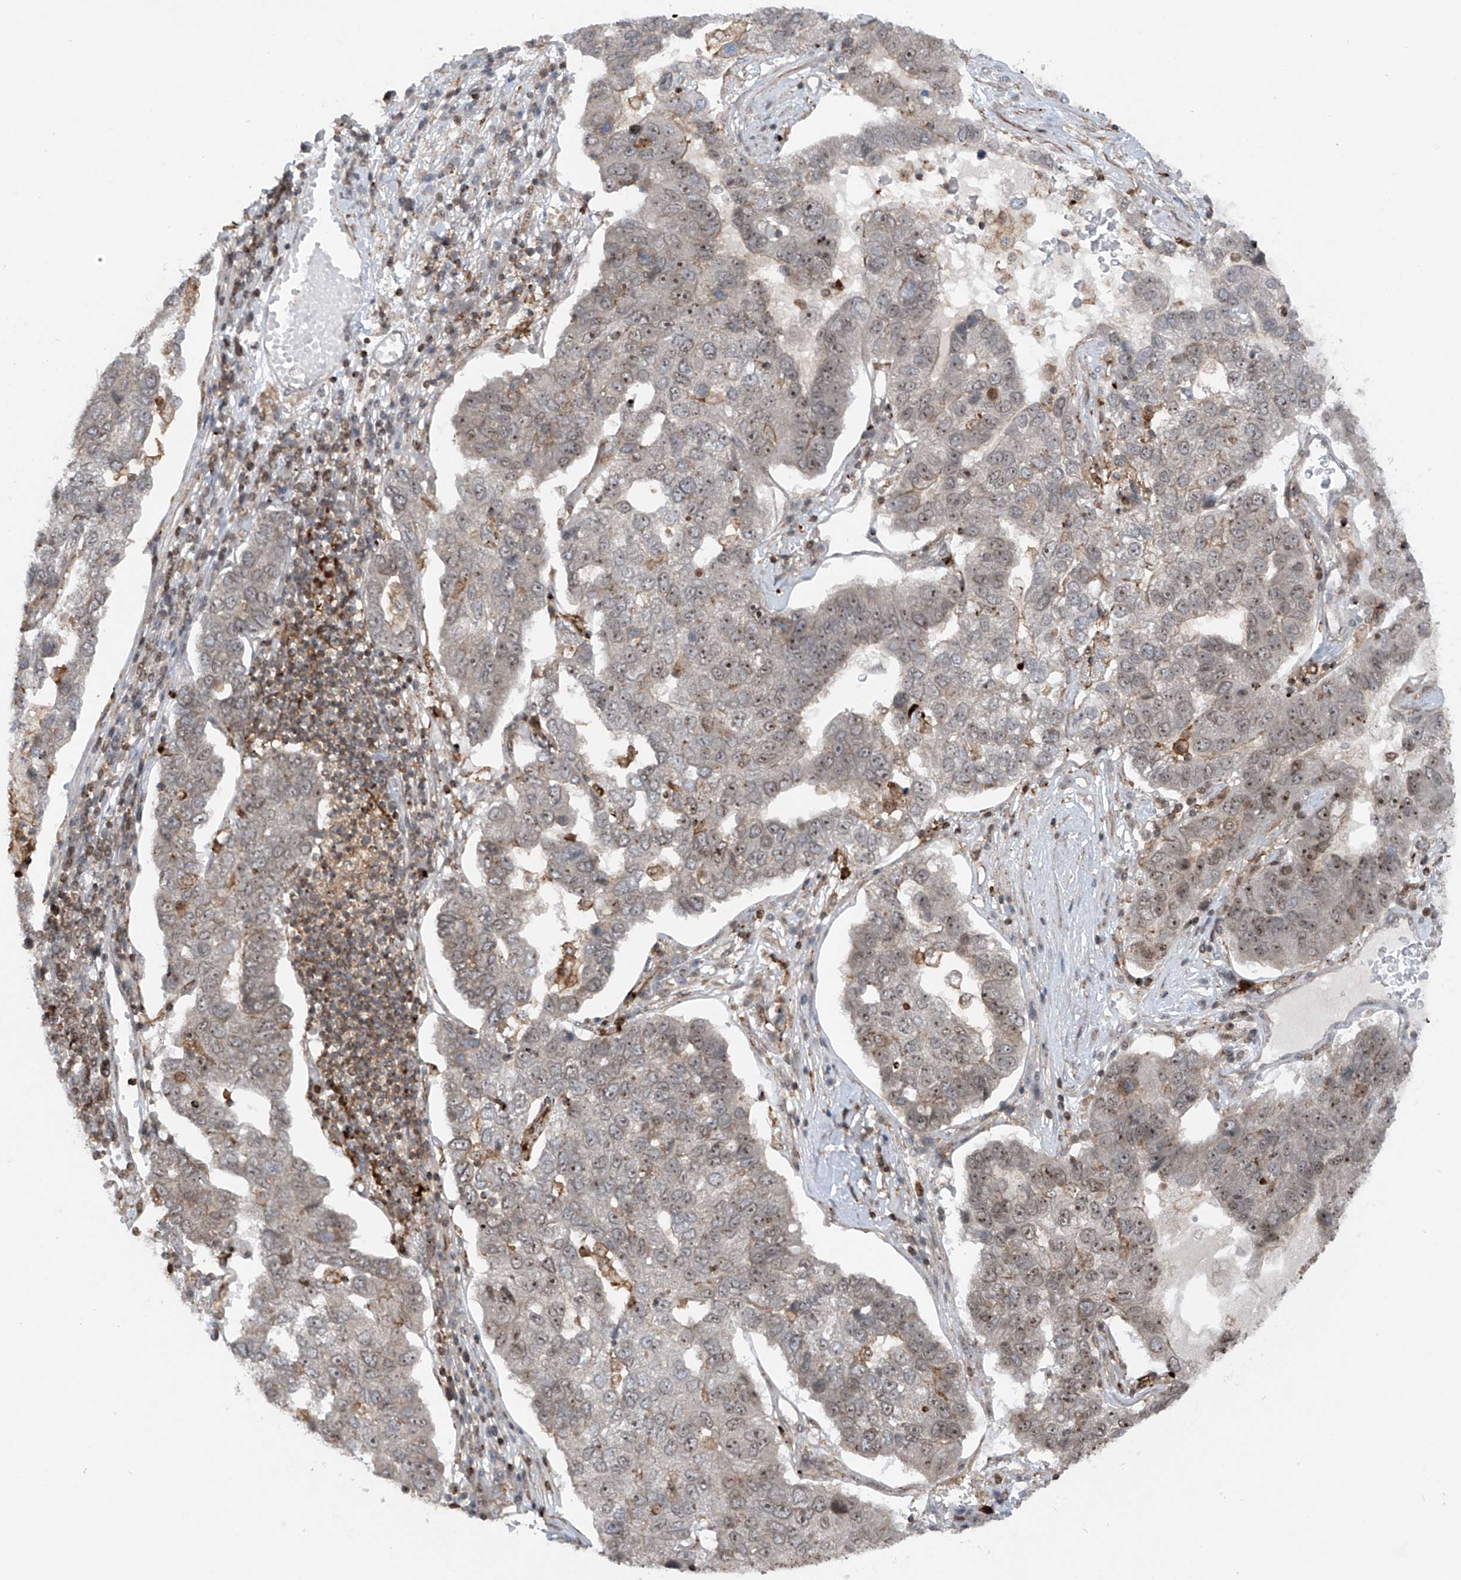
{"staining": {"intensity": "weak", "quantity": "25%-75%", "location": "nuclear"}, "tissue": "pancreatic cancer", "cell_type": "Tumor cells", "image_type": "cancer", "snomed": [{"axis": "morphology", "description": "Adenocarcinoma, NOS"}, {"axis": "topography", "description": "Pancreas"}], "caption": "This is a micrograph of IHC staining of pancreatic adenocarcinoma, which shows weak staining in the nuclear of tumor cells.", "gene": "REPIN1", "patient": {"sex": "female", "age": 61}}